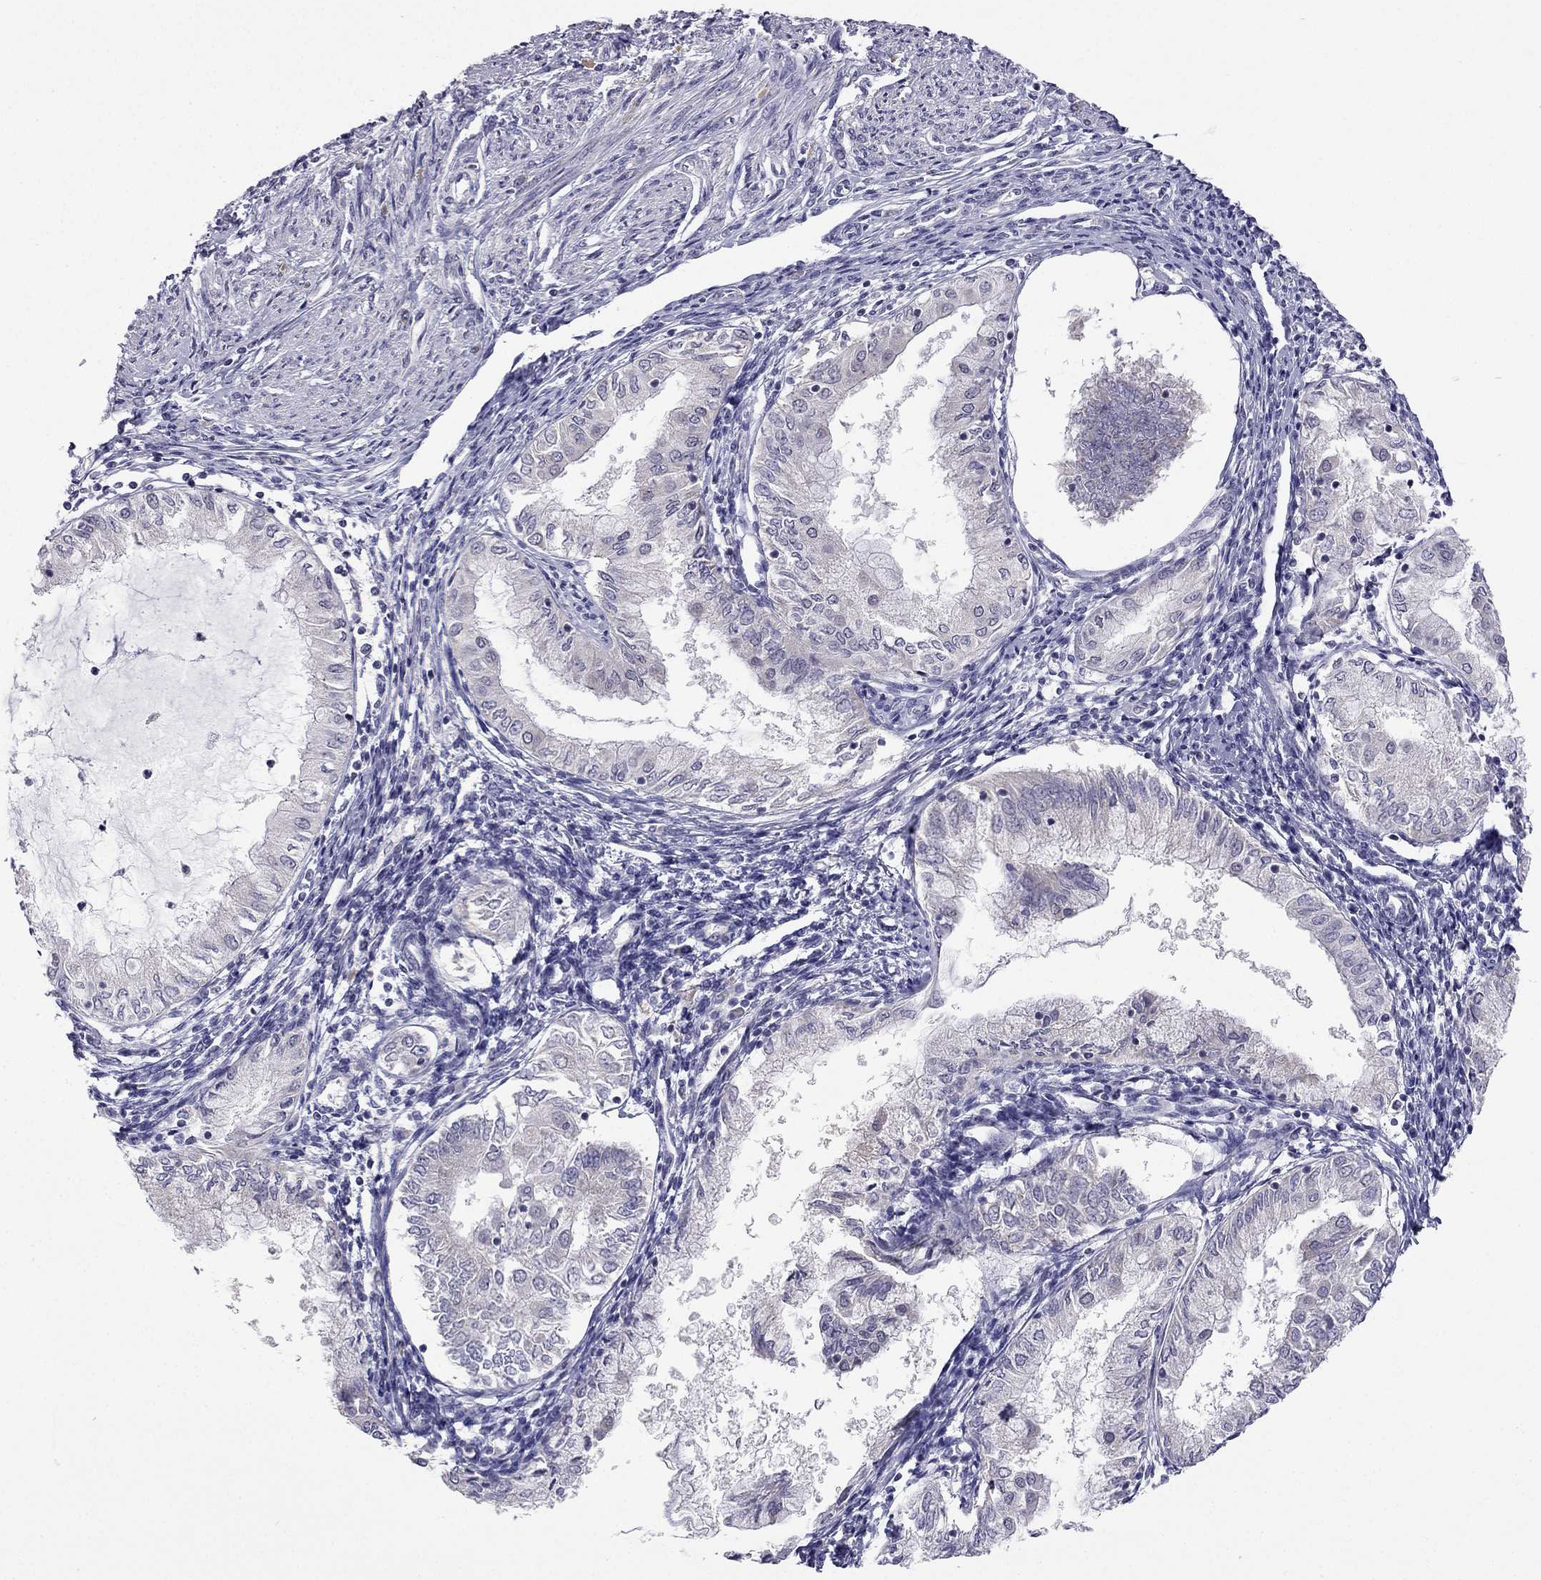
{"staining": {"intensity": "negative", "quantity": "none", "location": "none"}, "tissue": "endometrial cancer", "cell_type": "Tumor cells", "image_type": "cancer", "snomed": [{"axis": "morphology", "description": "Adenocarcinoma, NOS"}, {"axis": "topography", "description": "Endometrium"}], "caption": "Human endometrial adenocarcinoma stained for a protein using immunohistochemistry shows no expression in tumor cells.", "gene": "C5orf49", "patient": {"sex": "female", "age": 68}}